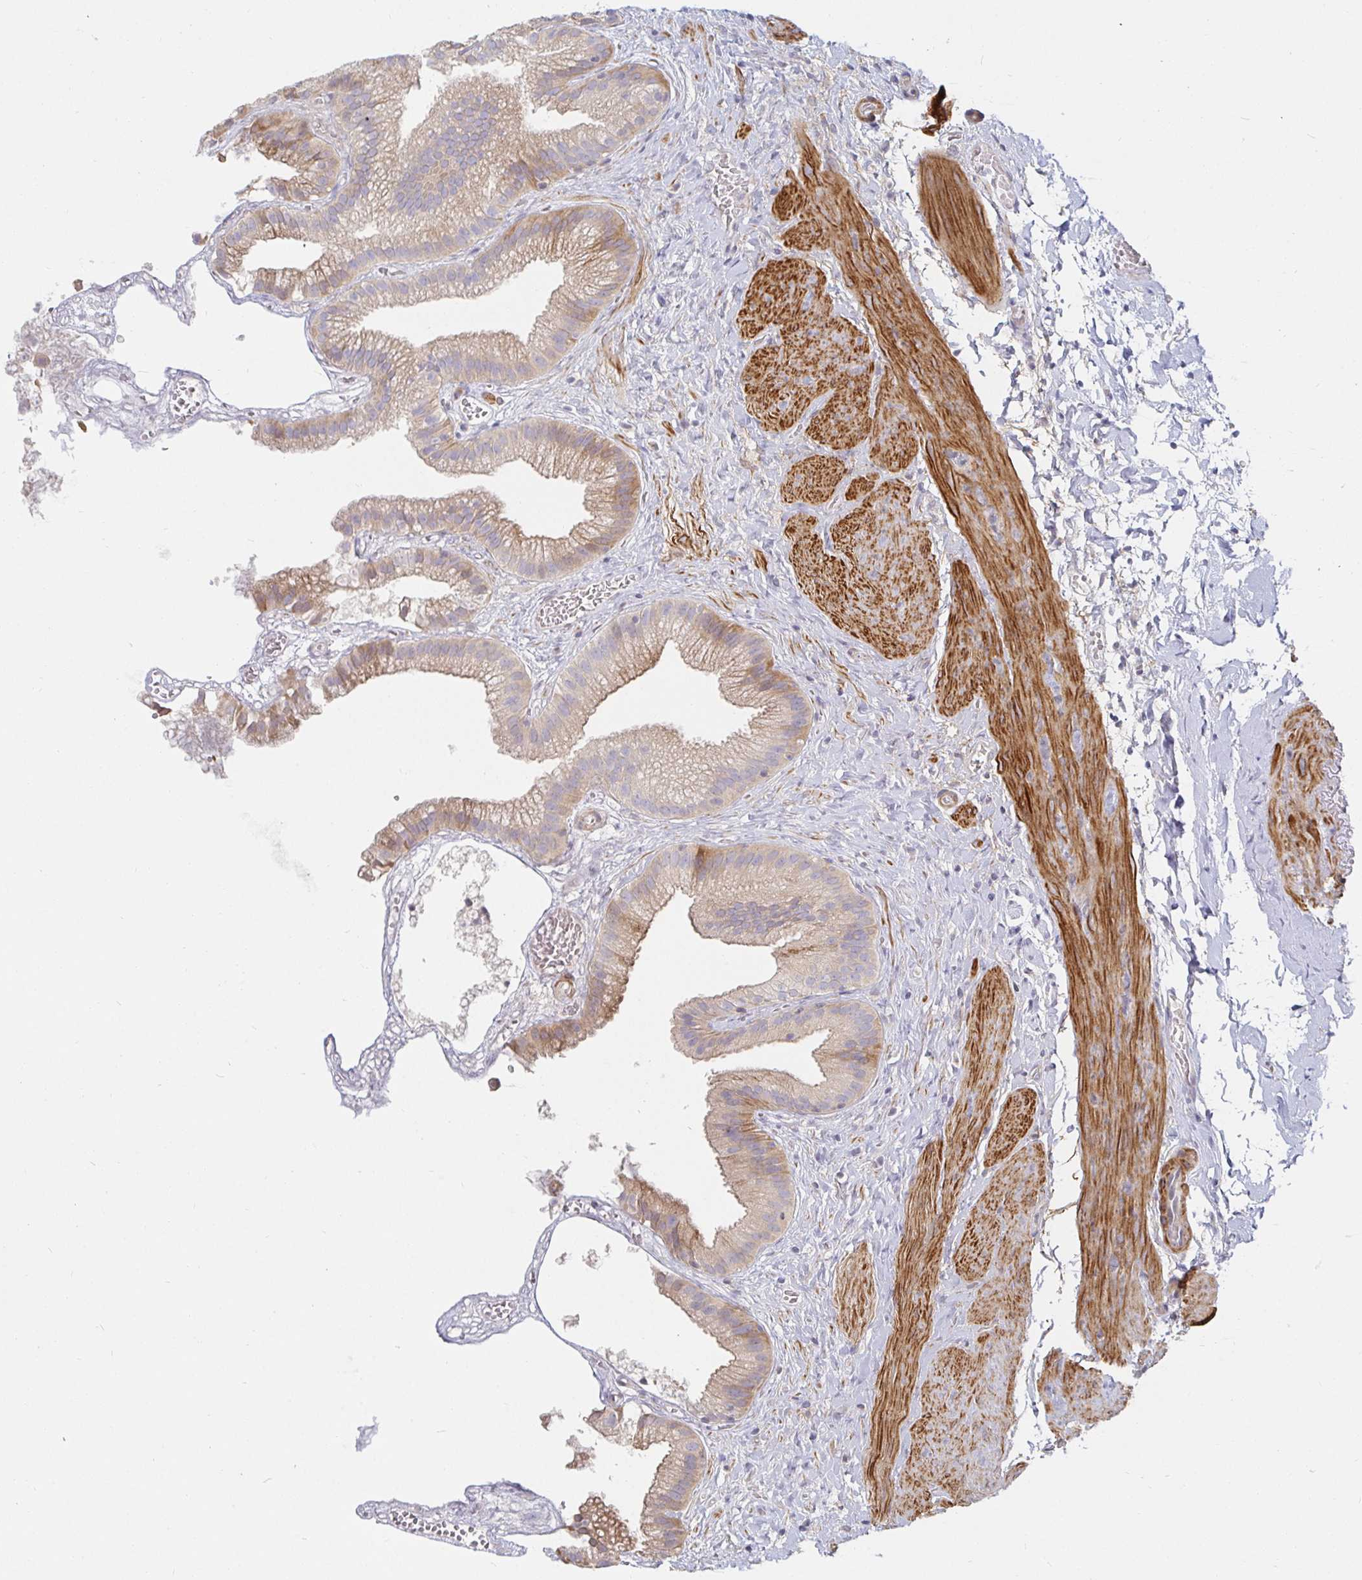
{"staining": {"intensity": "weak", "quantity": "25%-75%", "location": "cytoplasmic/membranous"}, "tissue": "gallbladder", "cell_type": "Glandular cells", "image_type": "normal", "snomed": [{"axis": "morphology", "description": "Normal tissue, NOS"}, {"axis": "topography", "description": "Gallbladder"}], "caption": "The micrograph shows a brown stain indicating the presence of a protein in the cytoplasmic/membranous of glandular cells in gallbladder.", "gene": "SSH2", "patient": {"sex": "female", "age": 63}}